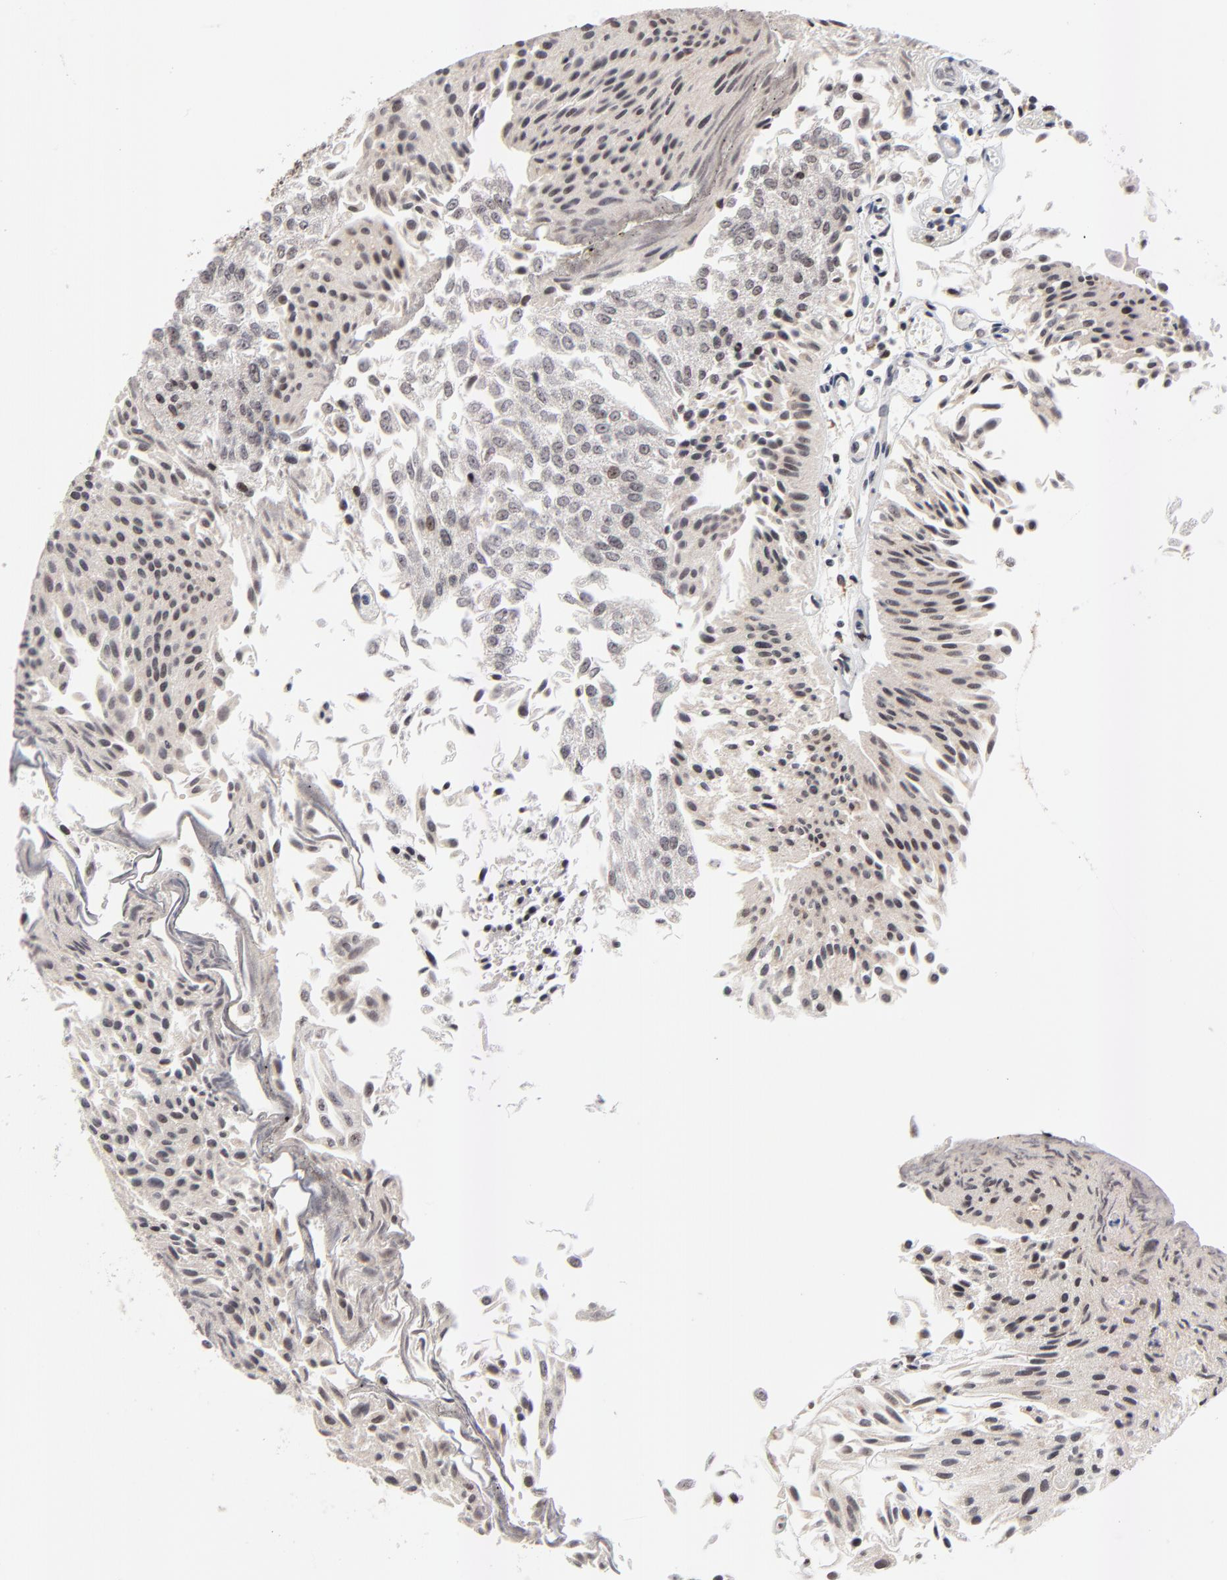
{"staining": {"intensity": "weak", "quantity": "<25%", "location": "nuclear"}, "tissue": "urothelial cancer", "cell_type": "Tumor cells", "image_type": "cancer", "snomed": [{"axis": "morphology", "description": "Urothelial carcinoma, Low grade"}, {"axis": "topography", "description": "Urinary bladder"}], "caption": "An image of human urothelial carcinoma (low-grade) is negative for staining in tumor cells. Nuclei are stained in blue.", "gene": "ZNF777", "patient": {"sex": "male", "age": 86}}